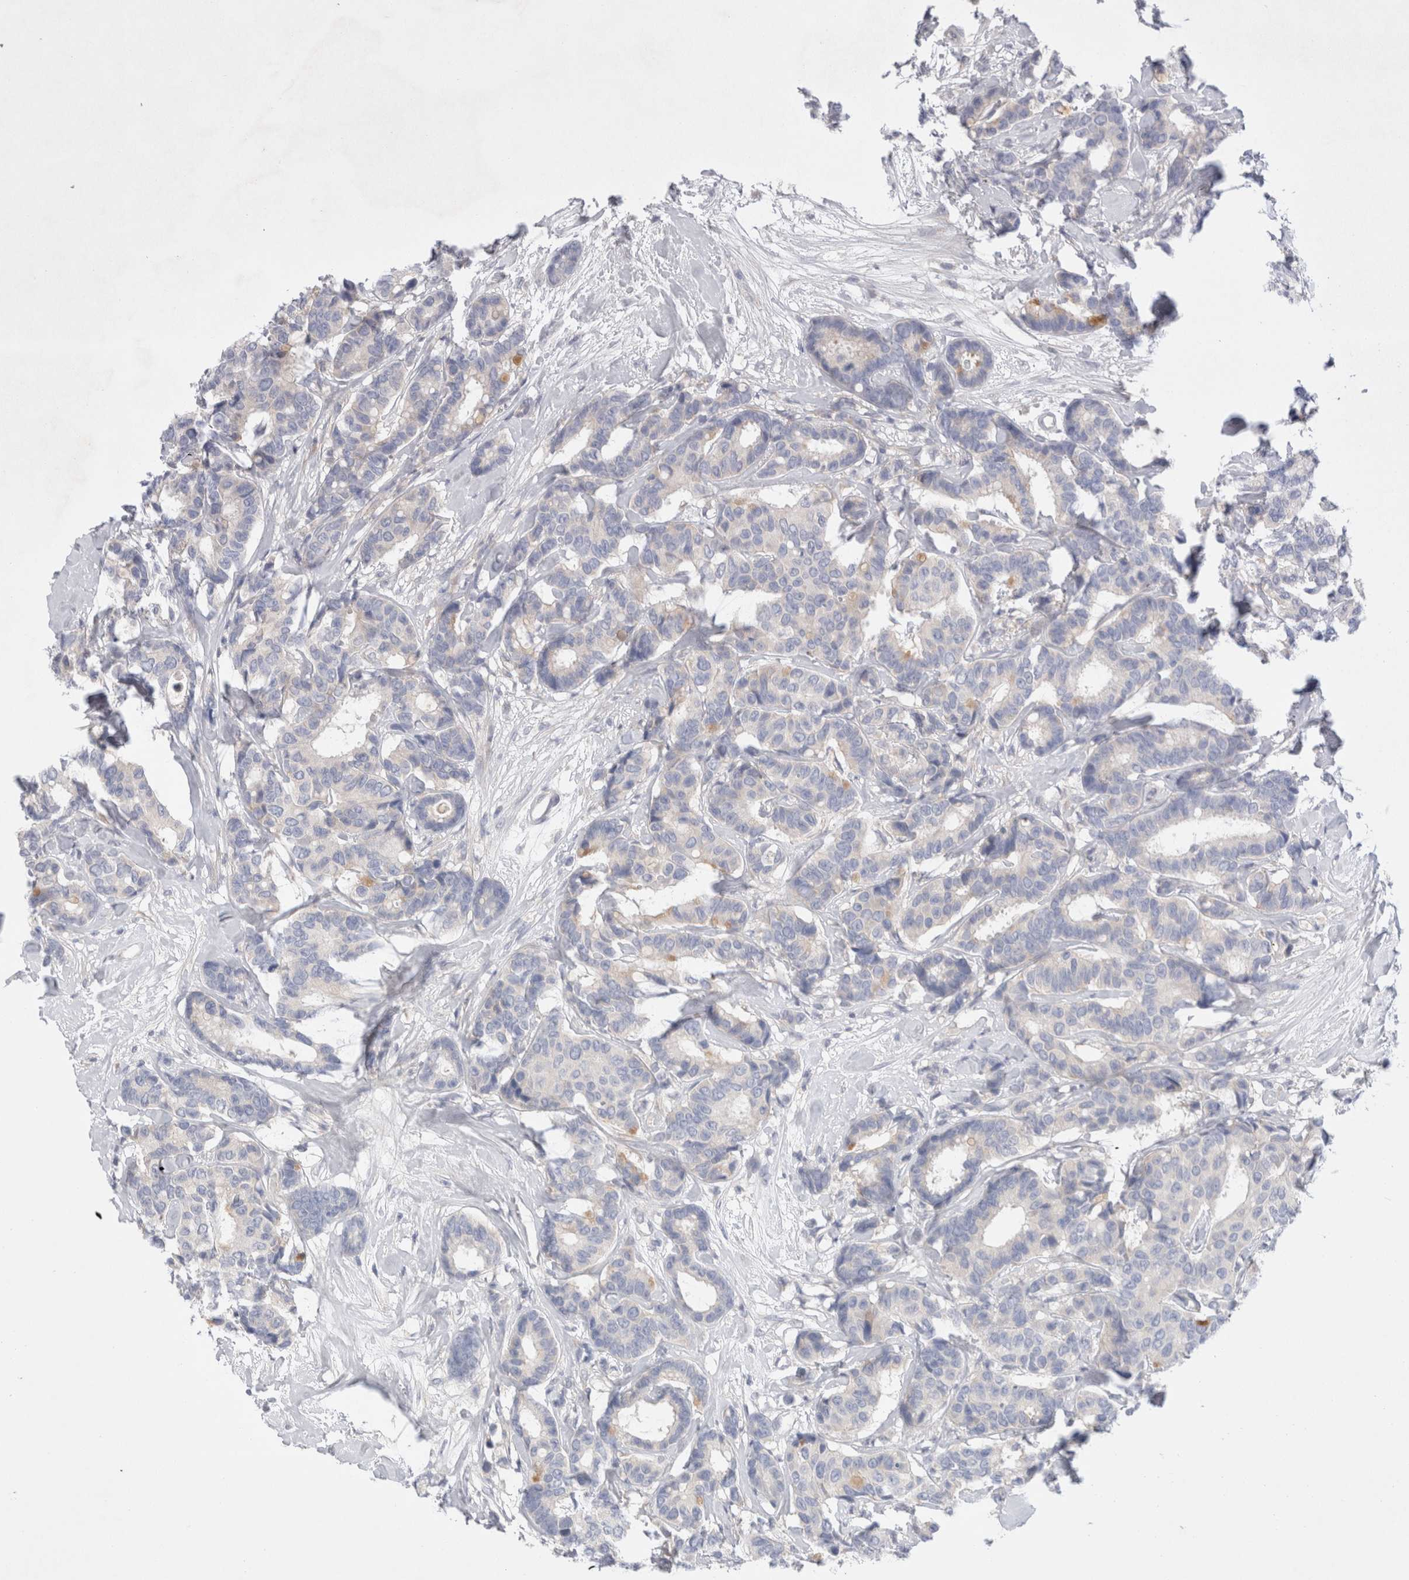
{"staining": {"intensity": "weak", "quantity": "<25%", "location": "cytoplasmic/membranous"}, "tissue": "breast cancer", "cell_type": "Tumor cells", "image_type": "cancer", "snomed": [{"axis": "morphology", "description": "Duct carcinoma"}, {"axis": "topography", "description": "Breast"}], "caption": "The immunohistochemistry (IHC) photomicrograph has no significant expression in tumor cells of infiltrating ductal carcinoma (breast) tissue.", "gene": "RBM12B", "patient": {"sex": "female", "age": 87}}